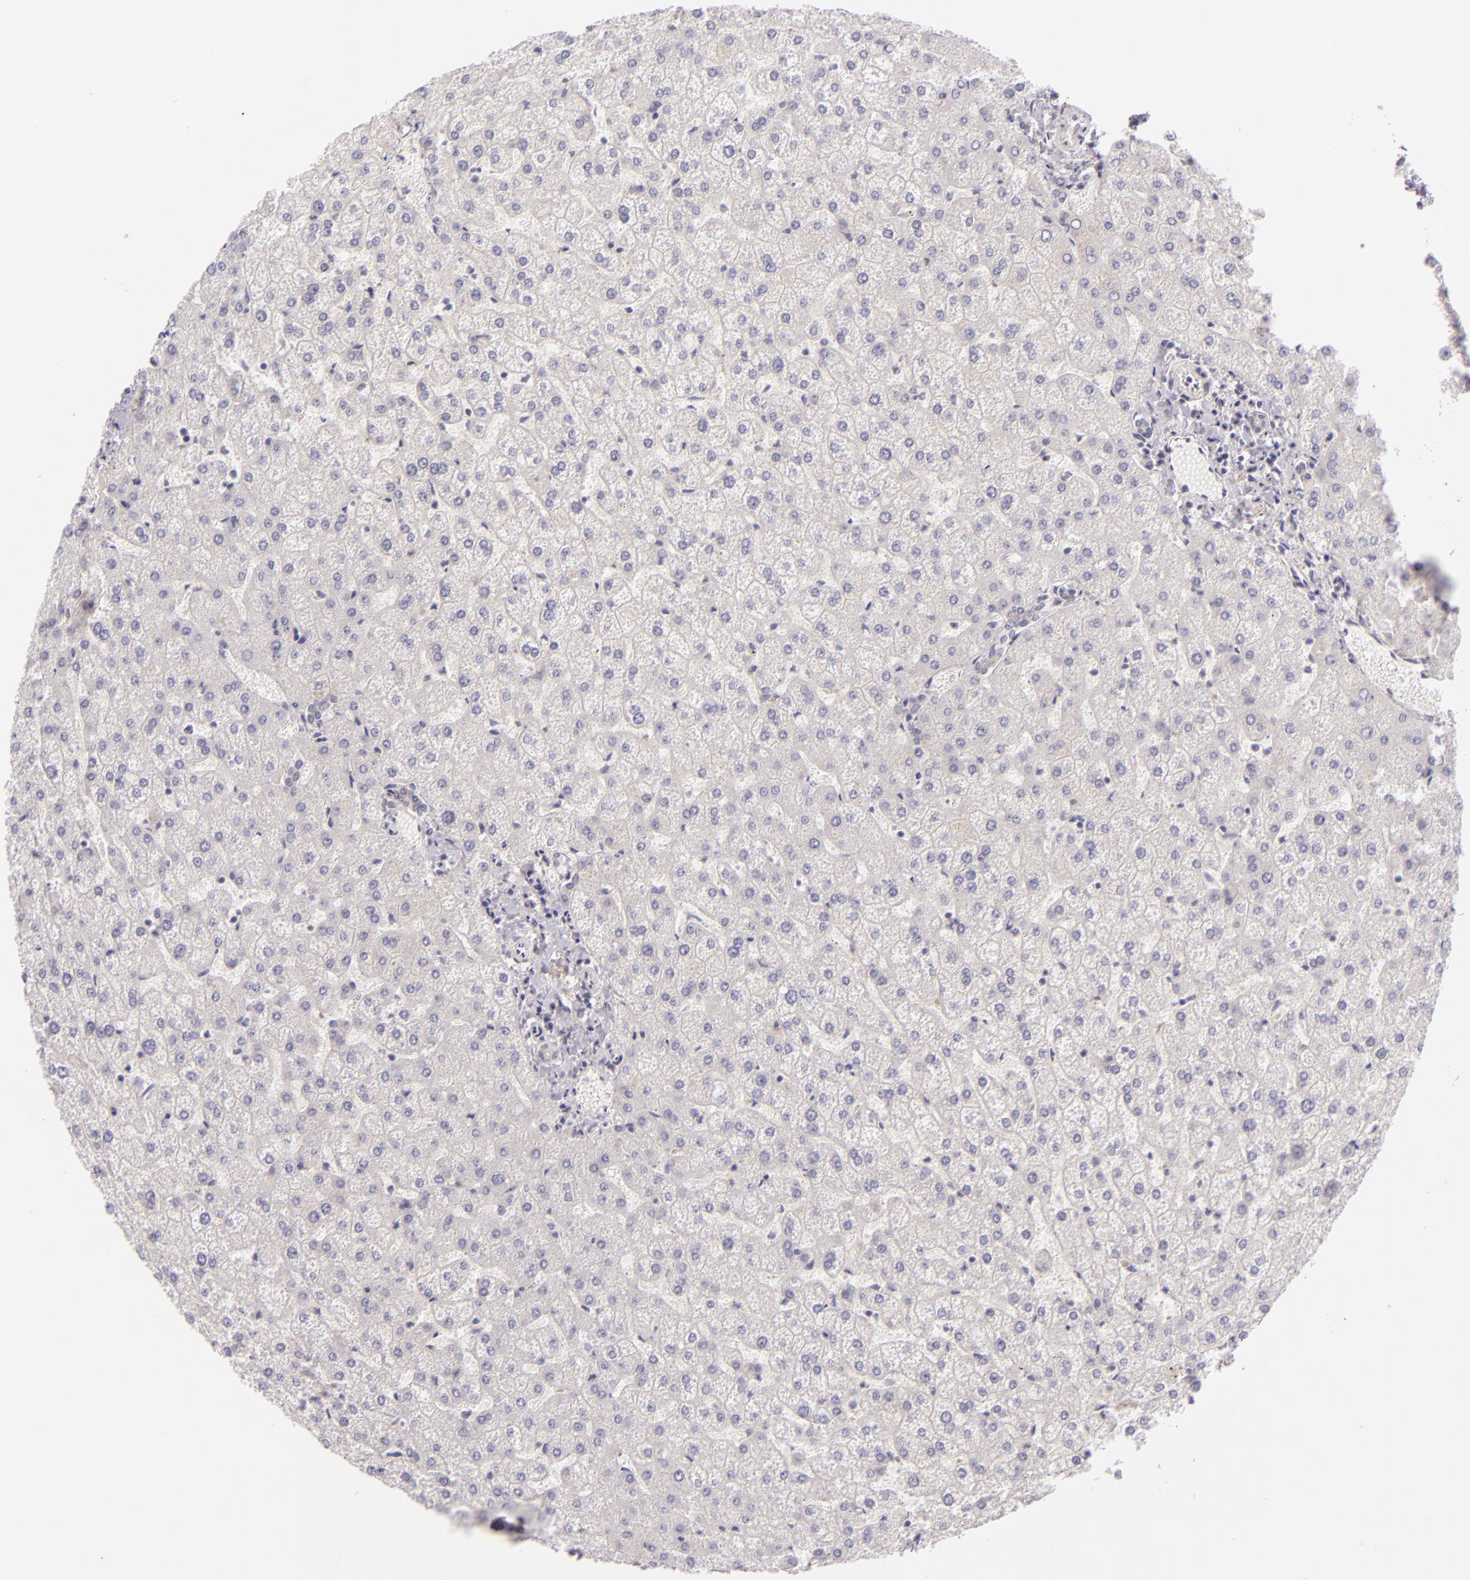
{"staining": {"intensity": "negative", "quantity": "none", "location": "none"}, "tissue": "liver", "cell_type": "Cholangiocytes", "image_type": "normal", "snomed": [{"axis": "morphology", "description": "Normal tissue, NOS"}, {"axis": "topography", "description": "Liver"}], "caption": "Micrograph shows no significant protein expression in cholangiocytes of normal liver.", "gene": "BCL3", "patient": {"sex": "female", "age": 32}}